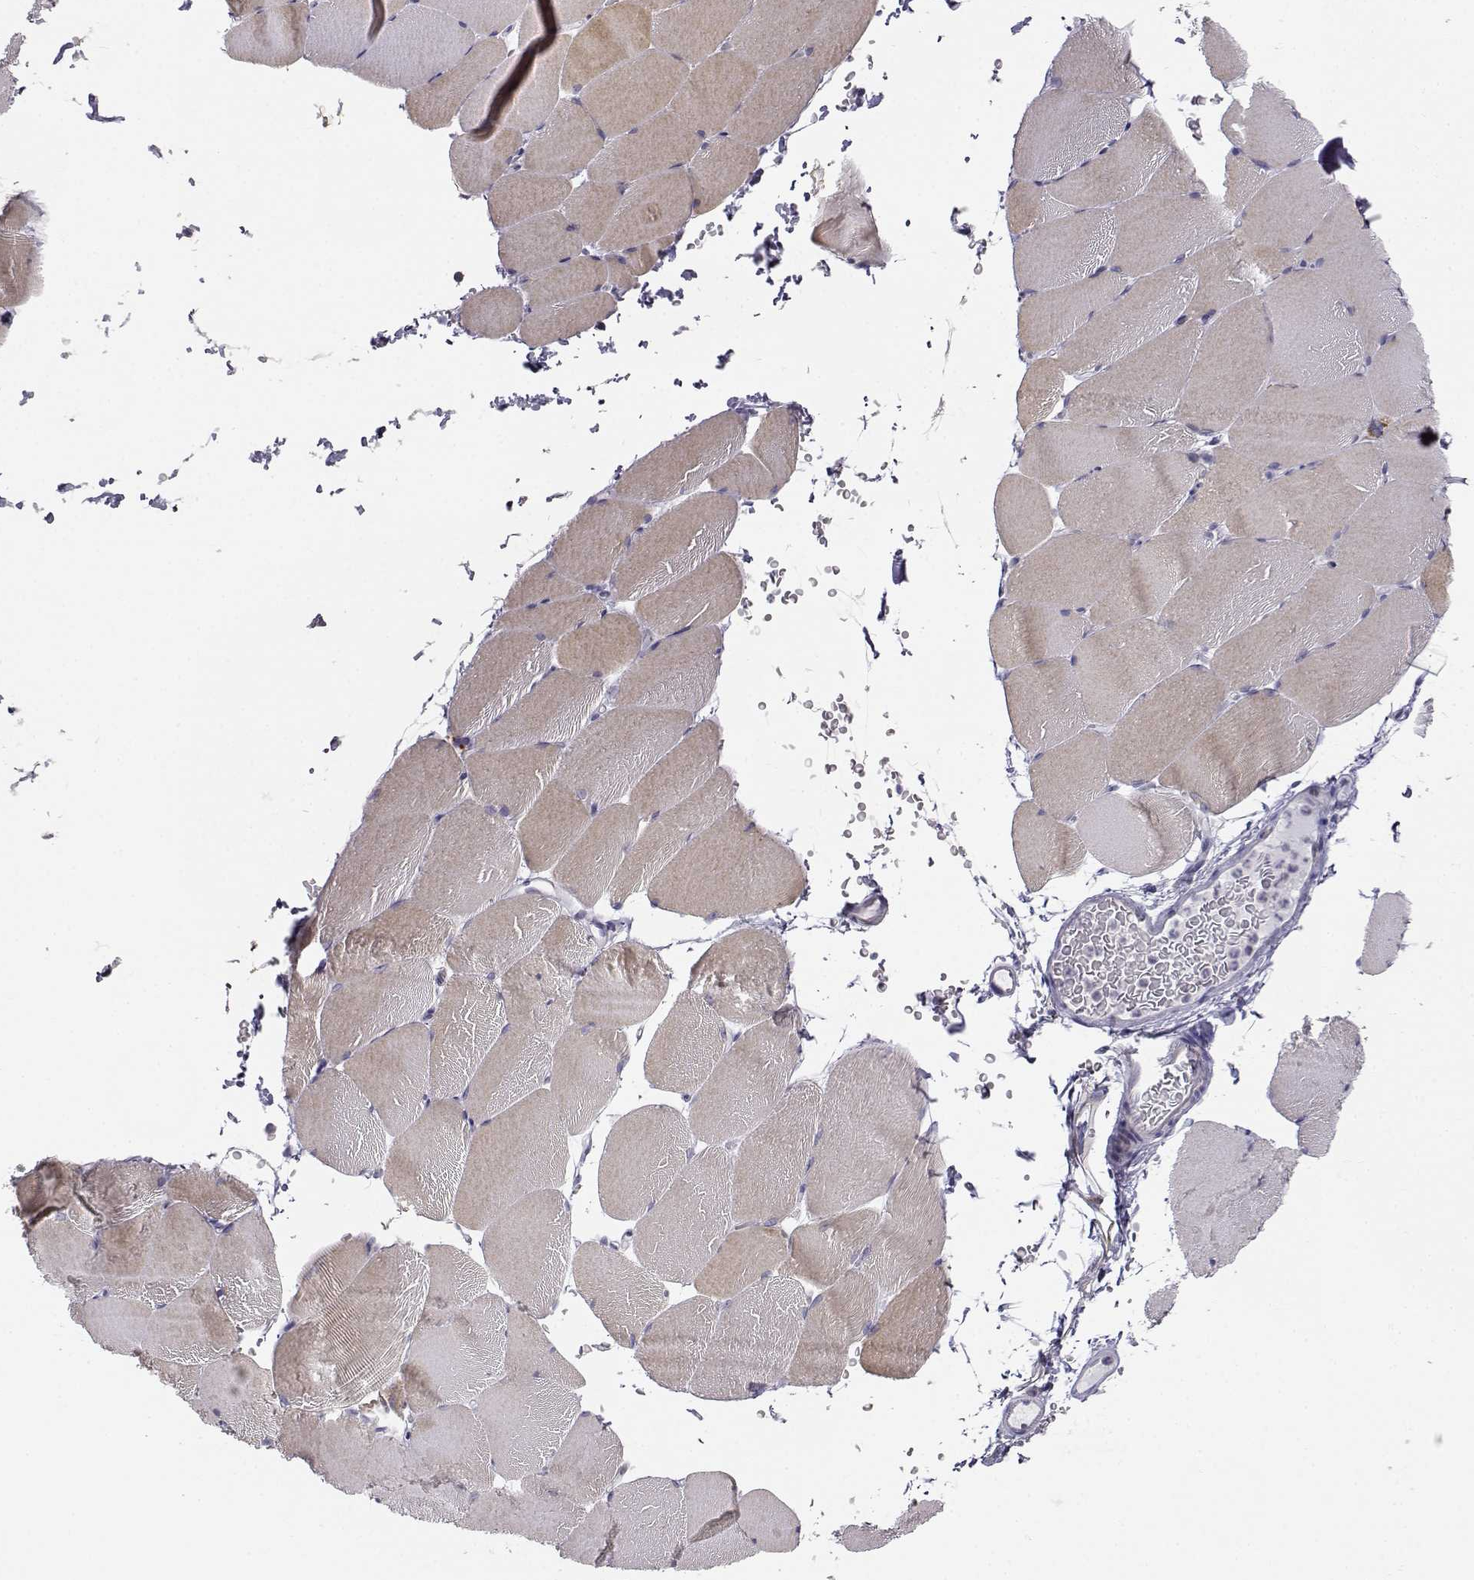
{"staining": {"intensity": "weak", "quantity": ">75%", "location": "cytoplasmic/membranous"}, "tissue": "skeletal muscle", "cell_type": "Myocytes", "image_type": "normal", "snomed": [{"axis": "morphology", "description": "Normal tissue, NOS"}, {"axis": "topography", "description": "Skeletal muscle"}], "caption": "Weak cytoplasmic/membranous positivity for a protein is seen in approximately >75% of myocytes of unremarkable skeletal muscle using IHC.", "gene": "MYCBPAP", "patient": {"sex": "female", "age": 37}}